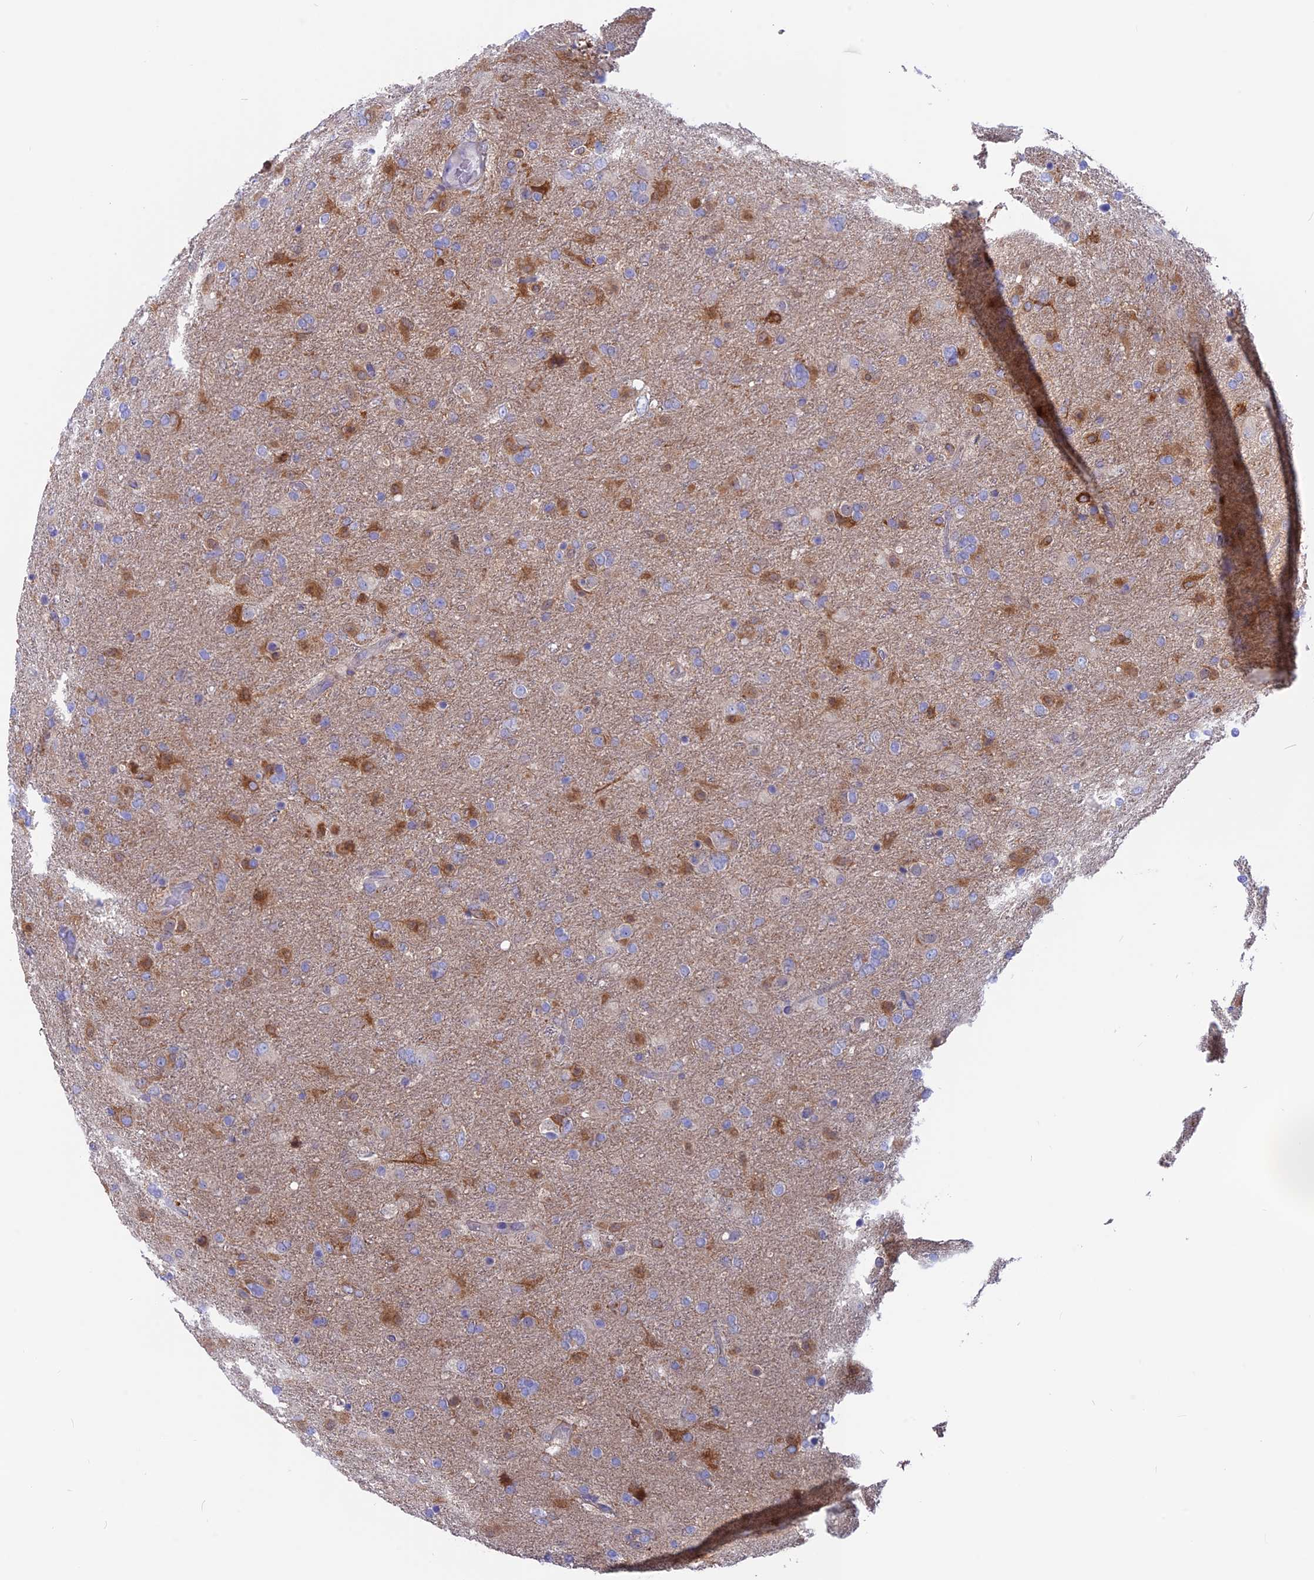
{"staining": {"intensity": "moderate", "quantity": "<25%", "location": "cytoplasmic/membranous"}, "tissue": "glioma", "cell_type": "Tumor cells", "image_type": "cancer", "snomed": [{"axis": "morphology", "description": "Glioma, malignant, Low grade"}, {"axis": "topography", "description": "Brain"}], "caption": "Protein staining of glioma tissue displays moderate cytoplasmic/membranous positivity in approximately <25% of tumor cells.", "gene": "LZTFL1", "patient": {"sex": "male", "age": 65}}